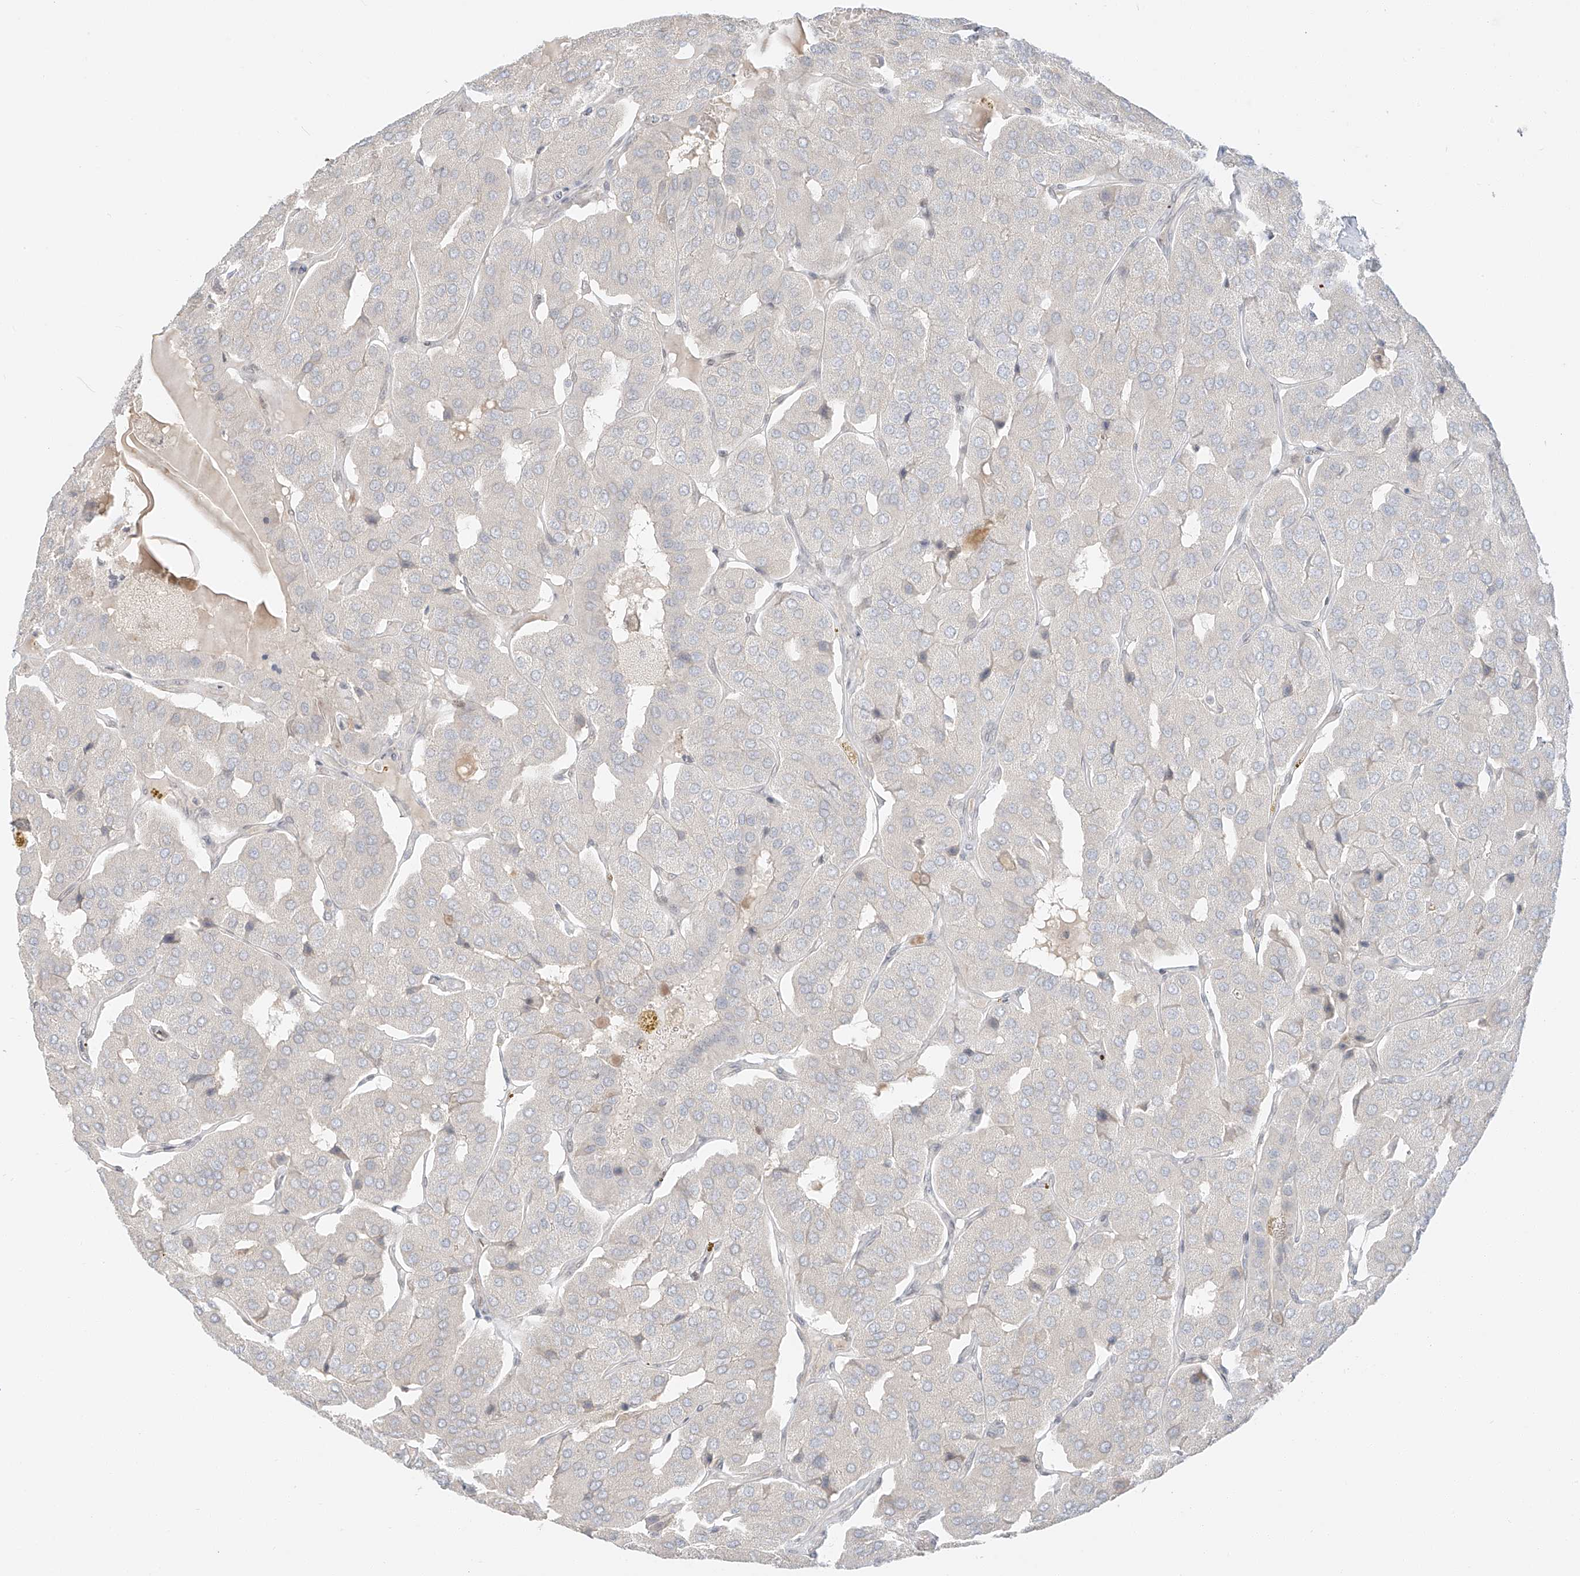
{"staining": {"intensity": "negative", "quantity": "none", "location": "none"}, "tissue": "parathyroid gland", "cell_type": "Glandular cells", "image_type": "normal", "snomed": [{"axis": "morphology", "description": "Normal tissue, NOS"}, {"axis": "morphology", "description": "Adenoma, NOS"}, {"axis": "topography", "description": "Parathyroid gland"}], "caption": "Glandular cells are negative for brown protein staining in normal parathyroid gland. (Stains: DAB (3,3'-diaminobenzidine) IHC with hematoxylin counter stain, Microscopy: brightfield microscopy at high magnification).", "gene": "ZNF774", "patient": {"sex": "female", "age": 86}}